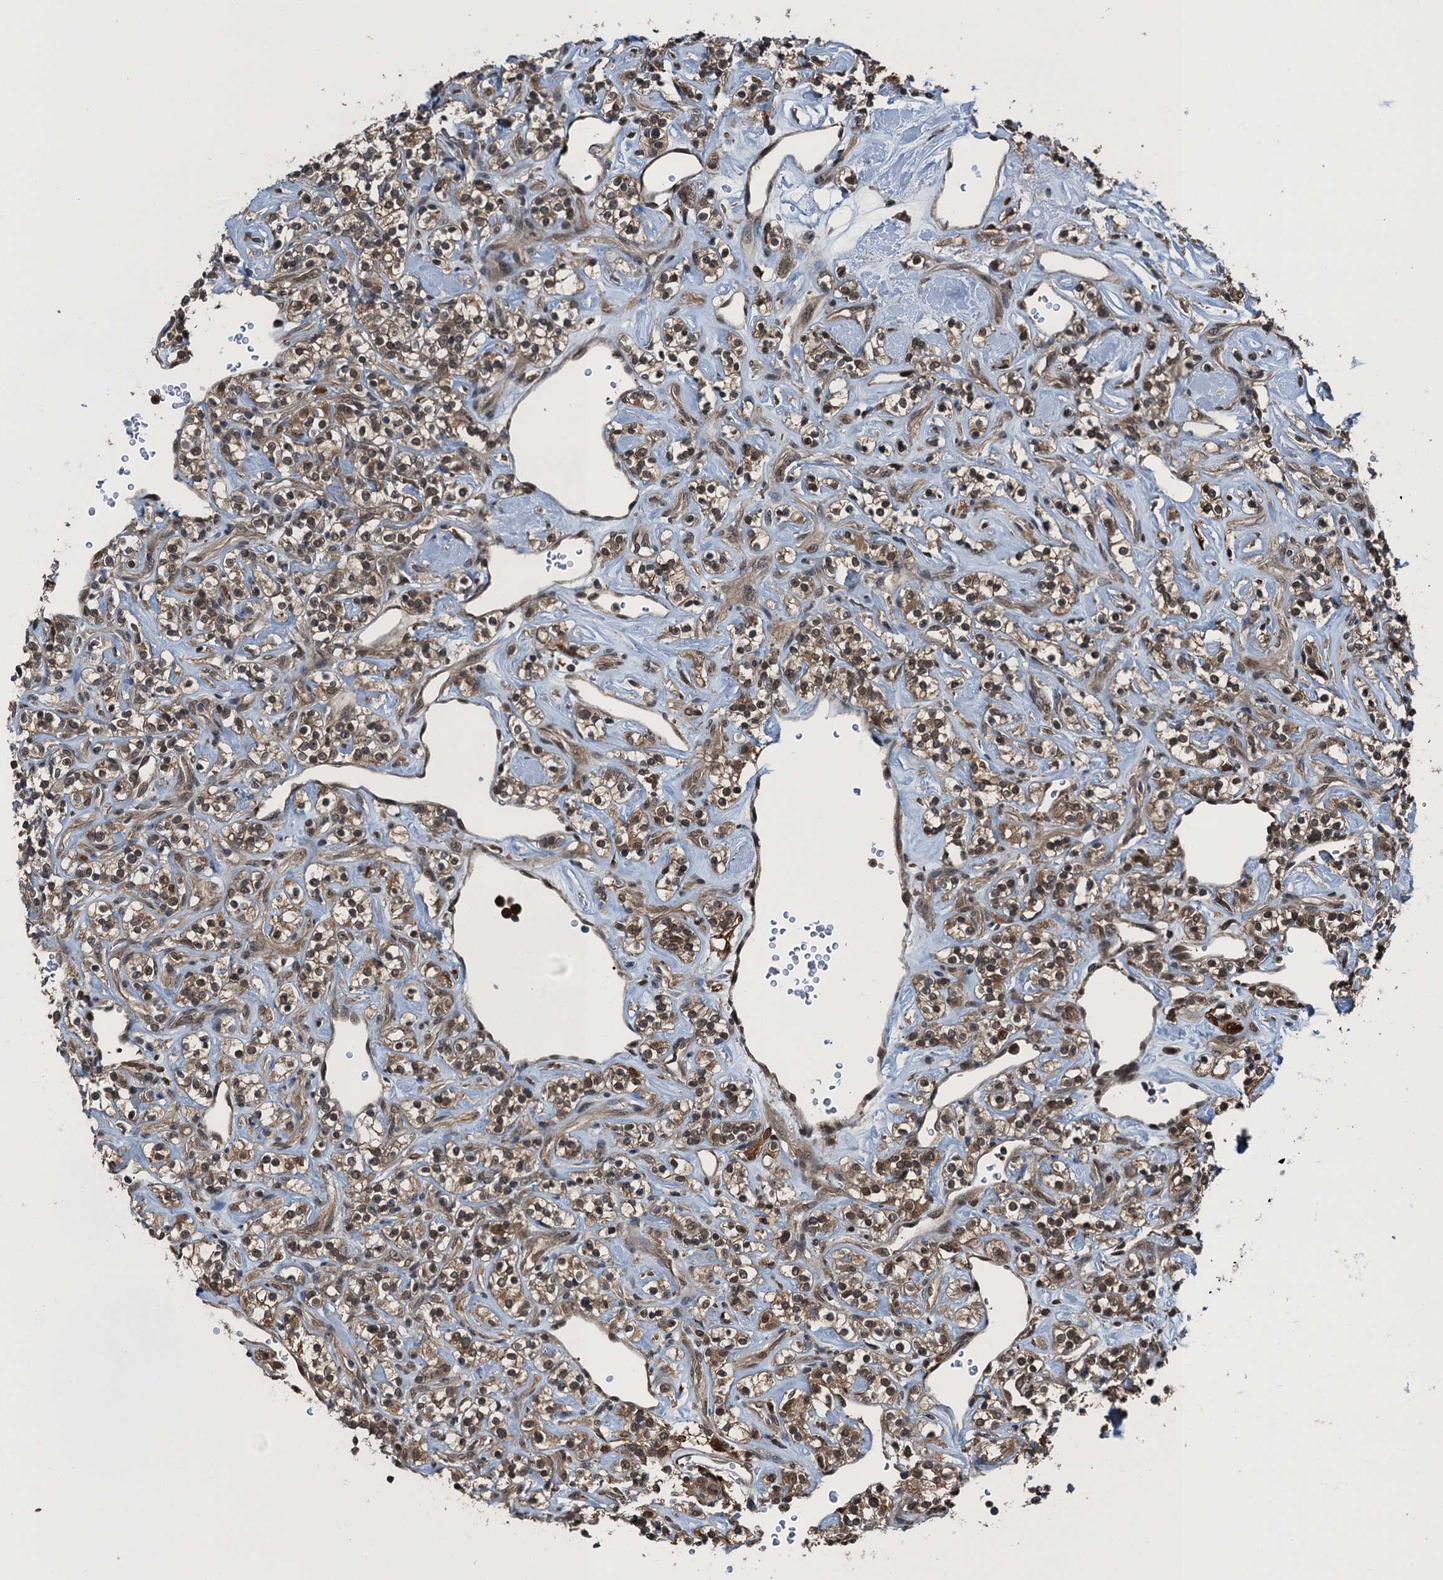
{"staining": {"intensity": "moderate", "quantity": ">75%", "location": "cytoplasmic/membranous,nuclear"}, "tissue": "renal cancer", "cell_type": "Tumor cells", "image_type": "cancer", "snomed": [{"axis": "morphology", "description": "Adenocarcinoma, NOS"}, {"axis": "topography", "description": "Kidney"}], "caption": "A brown stain shows moderate cytoplasmic/membranous and nuclear staining of a protein in human renal cancer tumor cells. (brown staining indicates protein expression, while blue staining denotes nuclei).", "gene": "RNH1", "patient": {"sex": "male", "age": 77}}